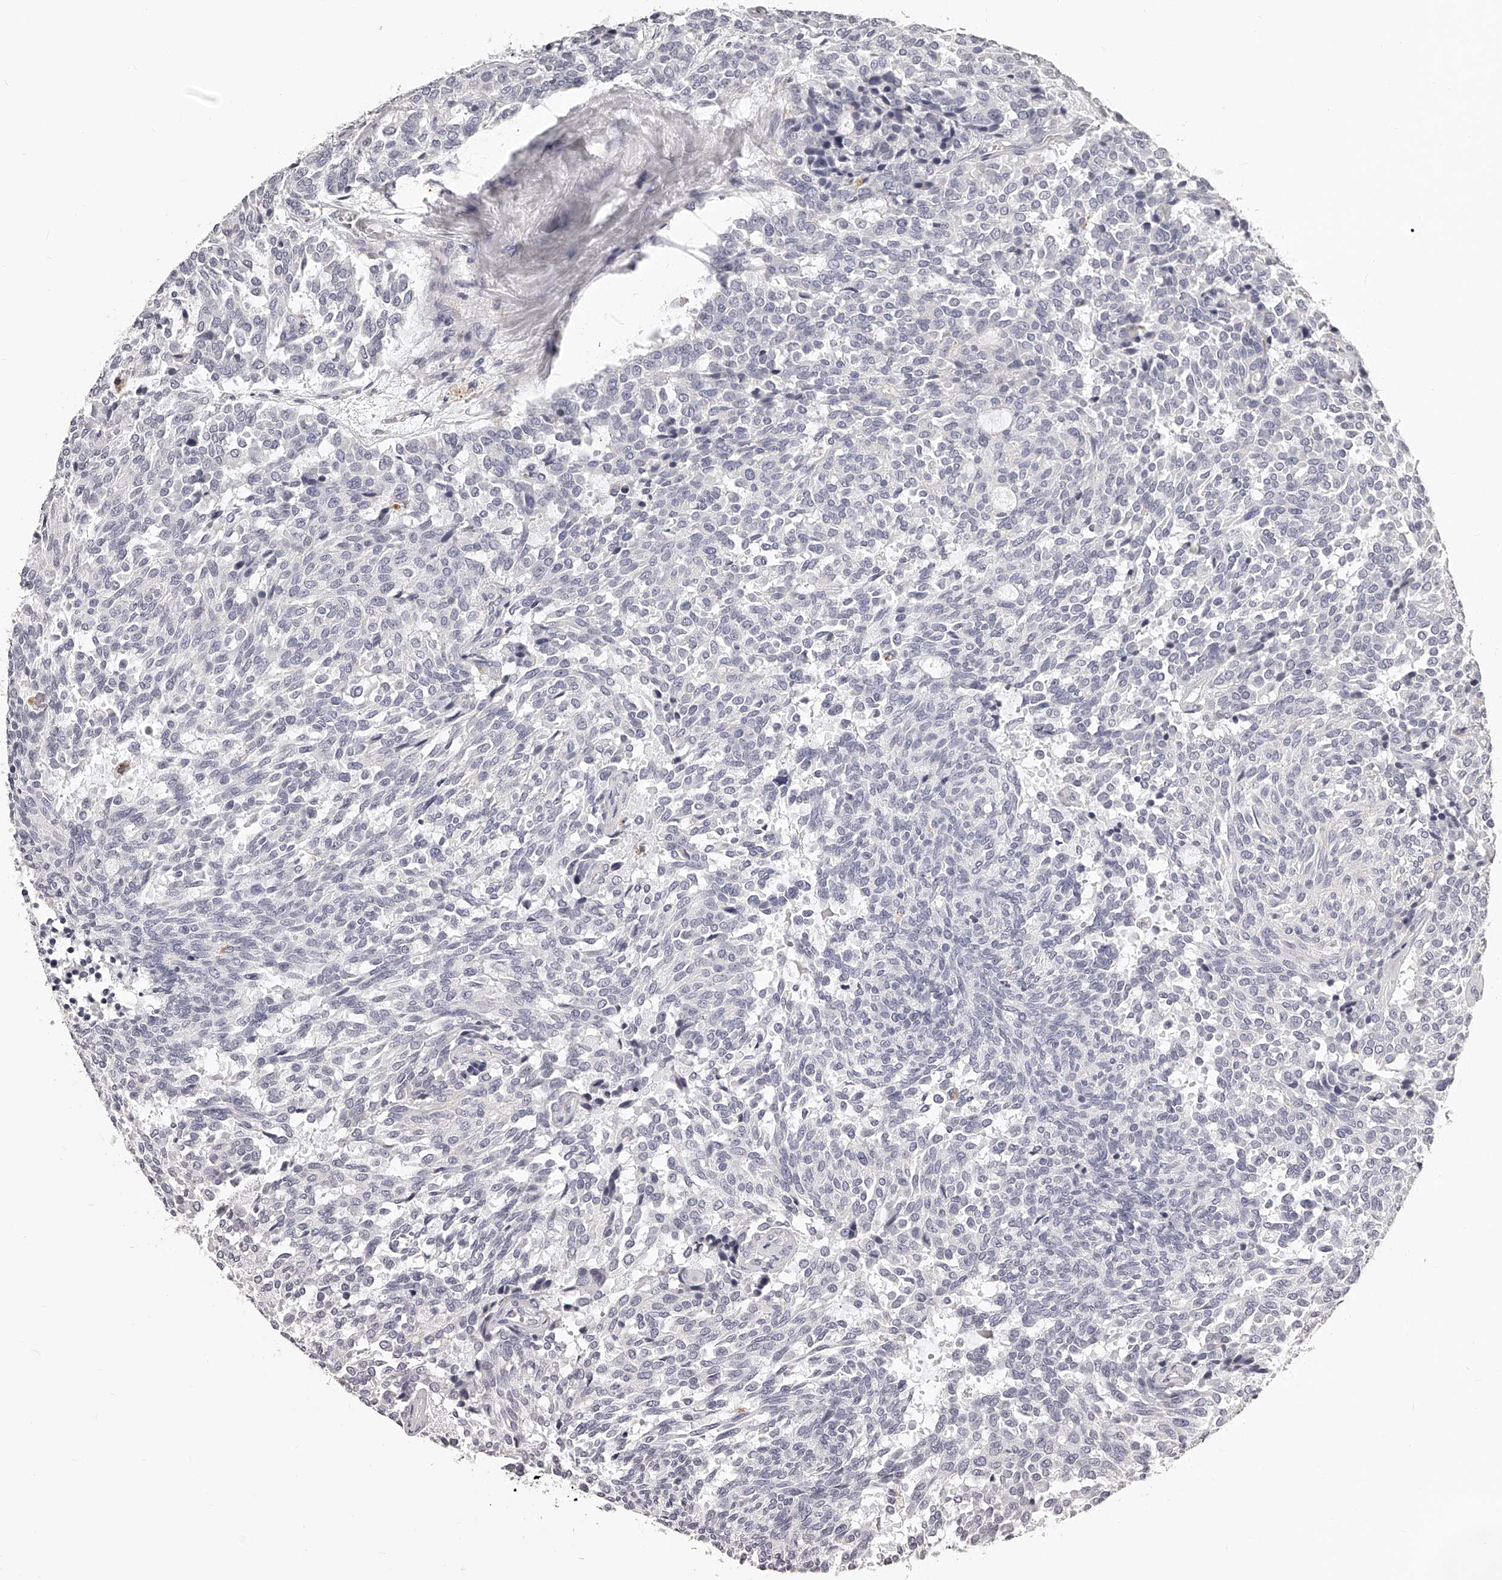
{"staining": {"intensity": "negative", "quantity": "none", "location": "none"}, "tissue": "carcinoid", "cell_type": "Tumor cells", "image_type": "cancer", "snomed": [{"axis": "morphology", "description": "Carcinoid, malignant, NOS"}, {"axis": "topography", "description": "Pancreas"}], "caption": "The IHC histopathology image has no significant expression in tumor cells of carcinoid tissue.", "gene": "DMRT1", "patient": {"sex": "female", "age": 54}}